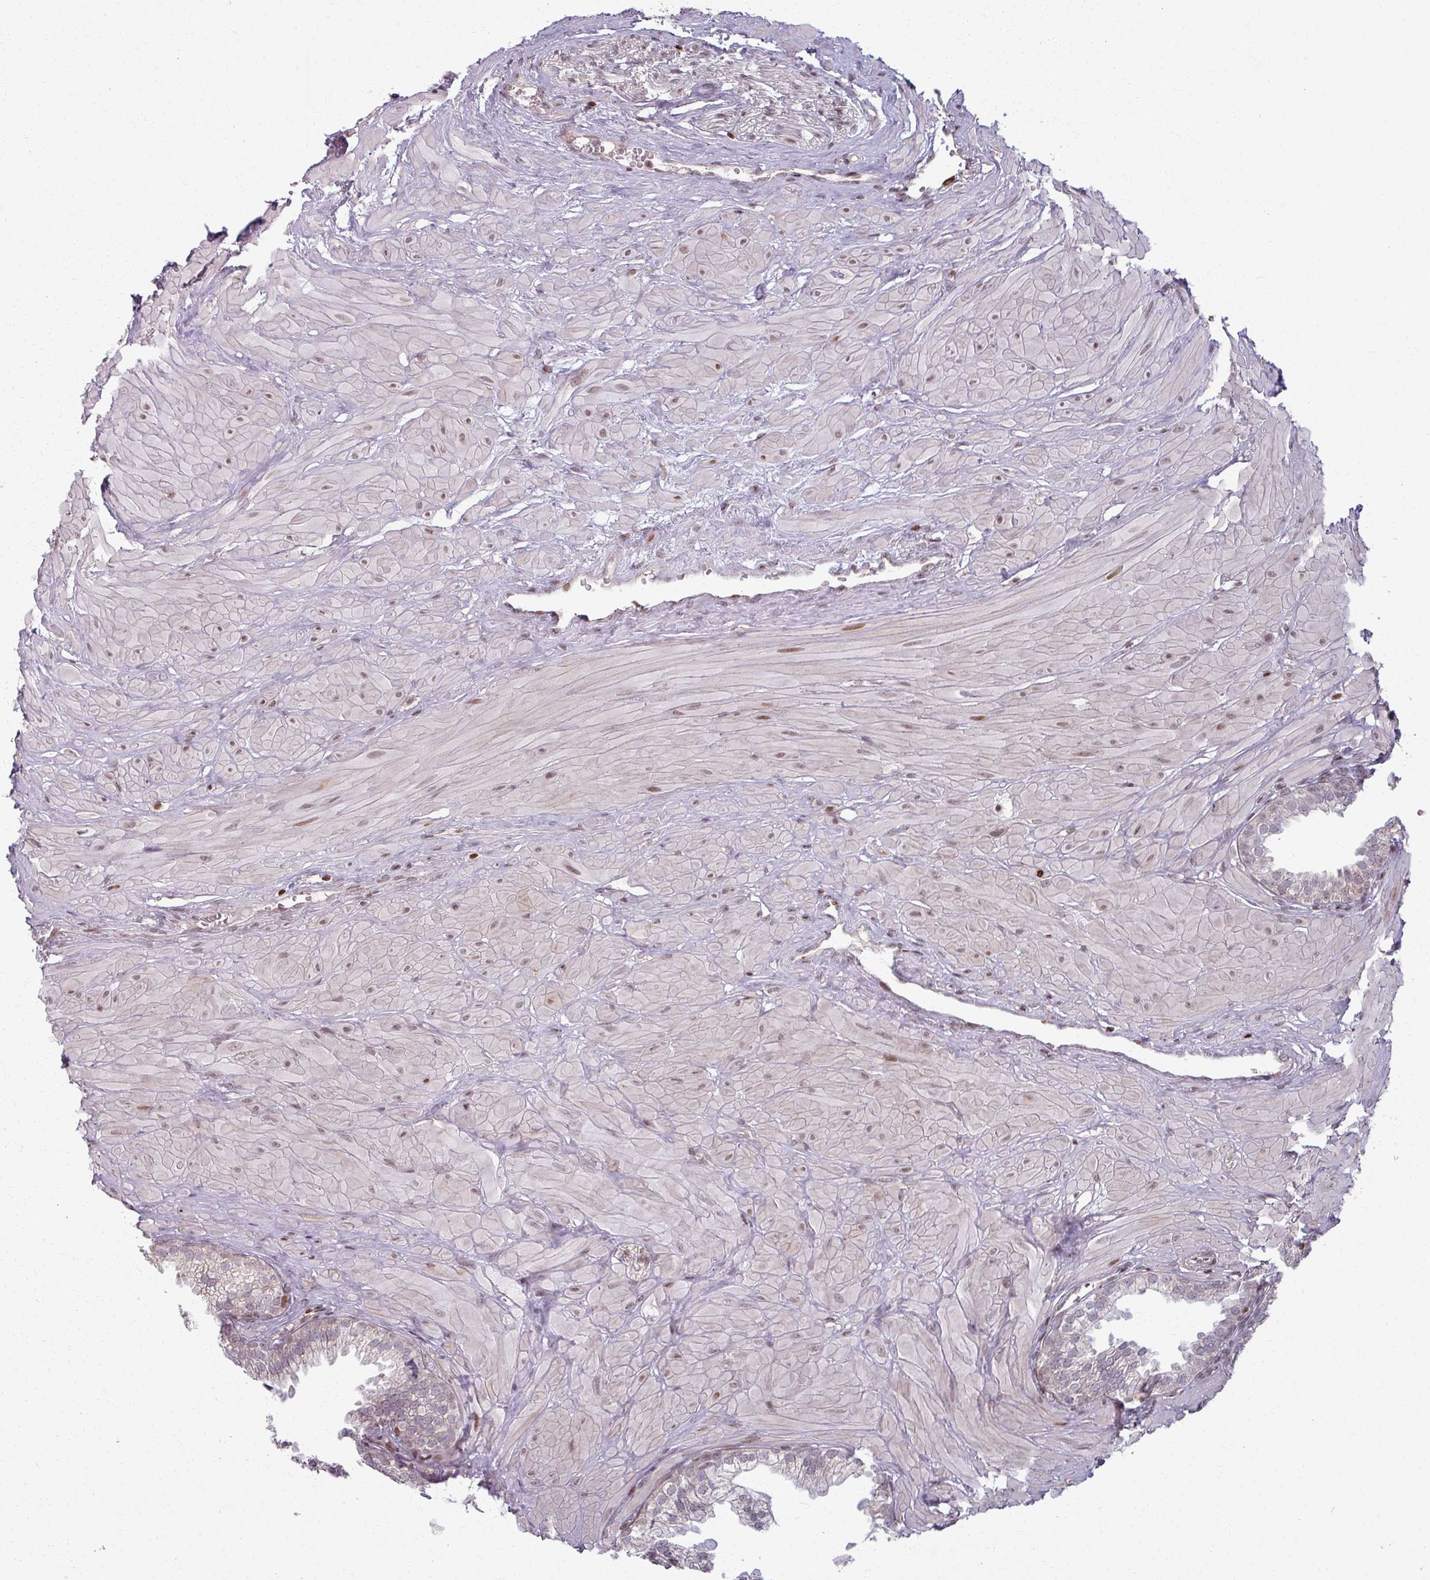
{"staining": {"intensity": "moderate", "quantity": "<25%", "location": "nuclear"}, "tissue": "prostate", "cell_type": "Glandular cells", "image_type": "normal", "snomed": [{"axis": "morphology", "description": "Normal tissue, NOS"}, {"axis": "topography", "description": "Prostate"}, {"axis": "topography", "description": "Peripheral nerve tissue"}], "caption": "This image displays unremarkable prostate stained with immunohistochemistry to label a protein in brown. The nuclear of glandular cells show moderate positivity for the protein. Nuclei are counter-stained blue.", "gene": "NCOR1", "patient": {"sex": "male", "age": 55}}